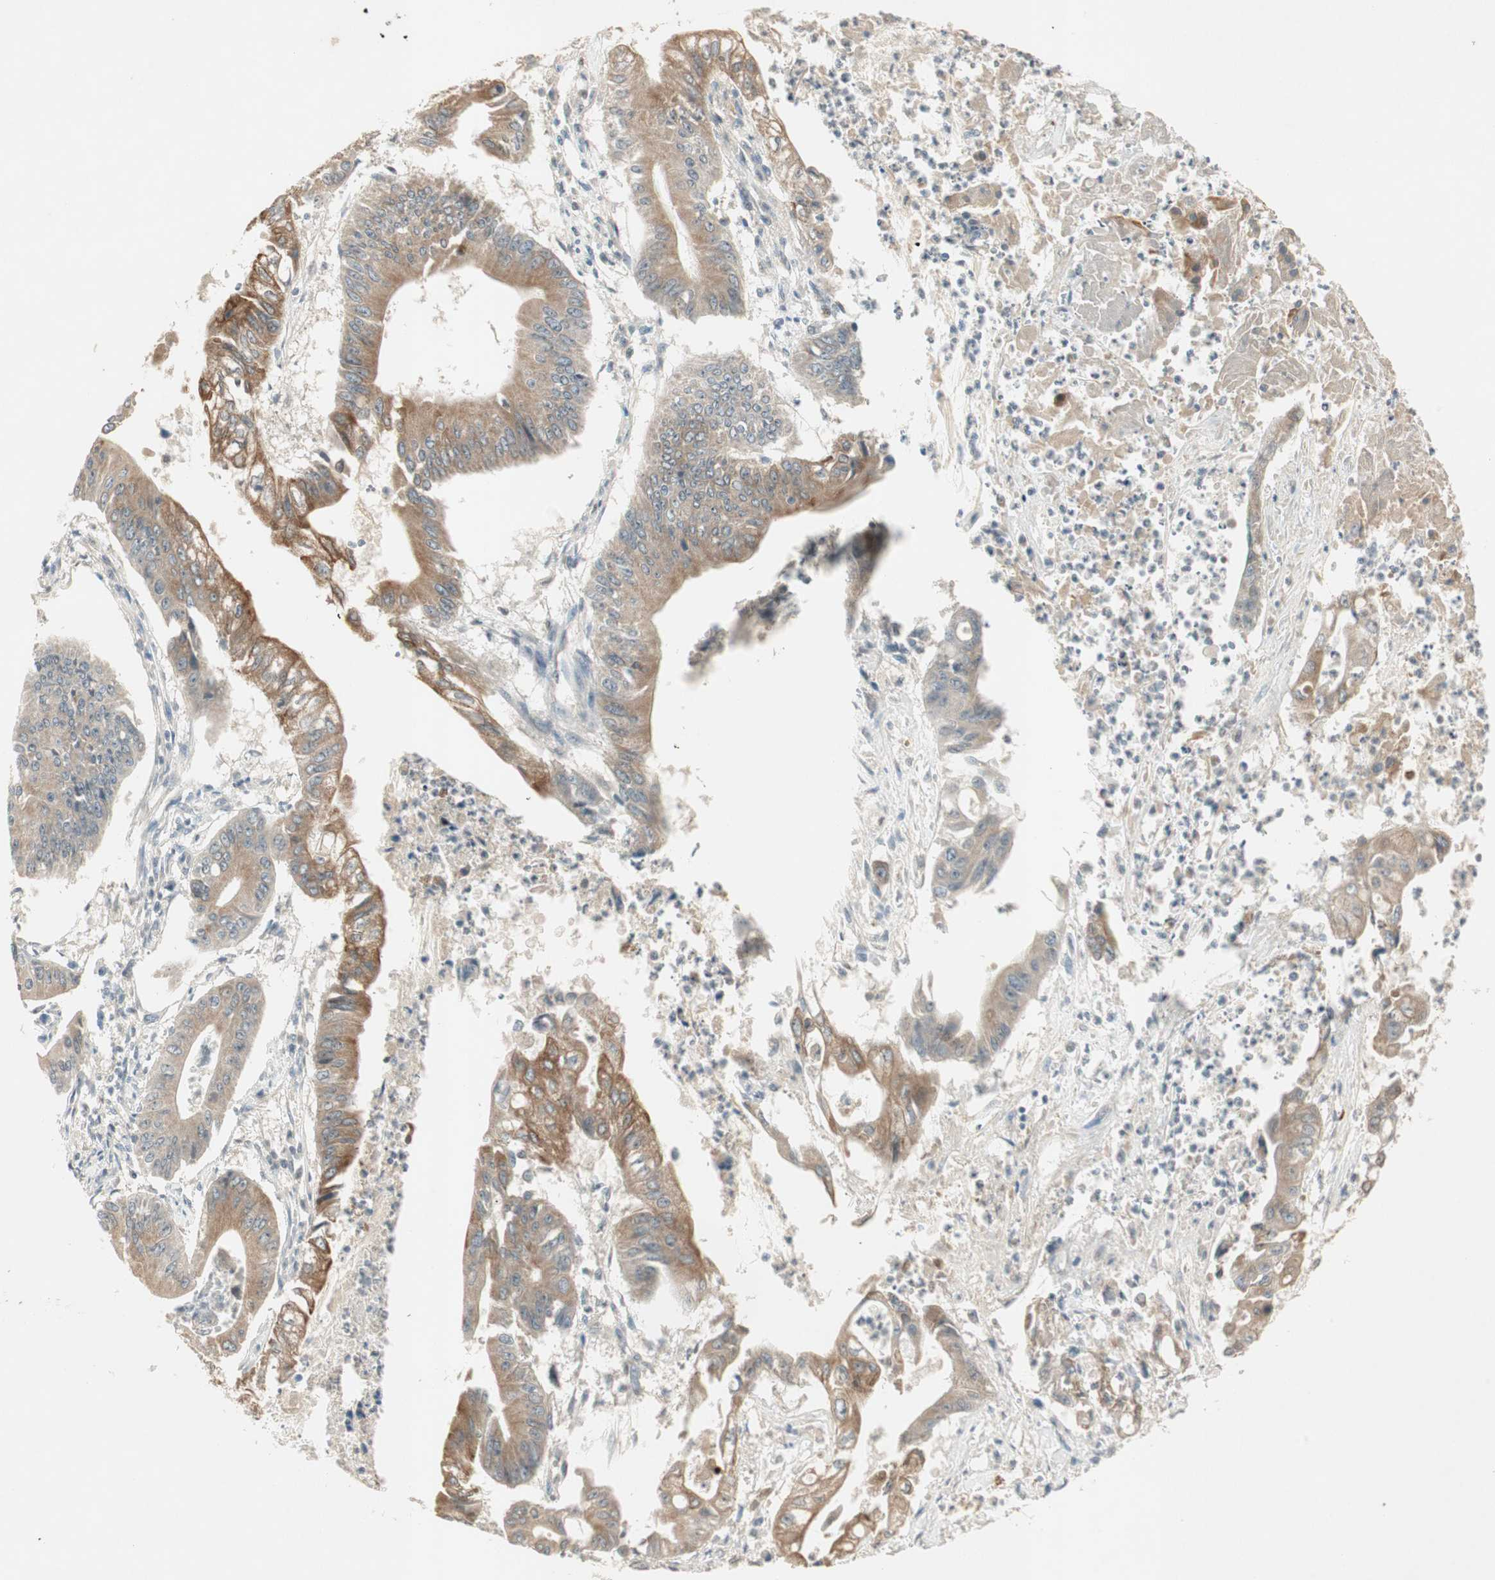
{"staining": {"intensity": "moderate", "quantity": ">75%", "location": "cytoplasmic/membranous"}, "tissue": "pancreatic cancer", "cell_type": "Tumor cells", "image_type": "cancer", "snomed": [{"axis": "morphology", "description": "Normal tissue, NOS"}, {"axis": "topography", "description": "Lymph node"}], "caption": "Human pancreatic cancer stained with a brown dye demonstrates moderate cytoplasmic/membranous positive staining in approximately >75% of tumor cells.", "gene": "ACSL5", "patient": {"sex": "male", "age": 62}}